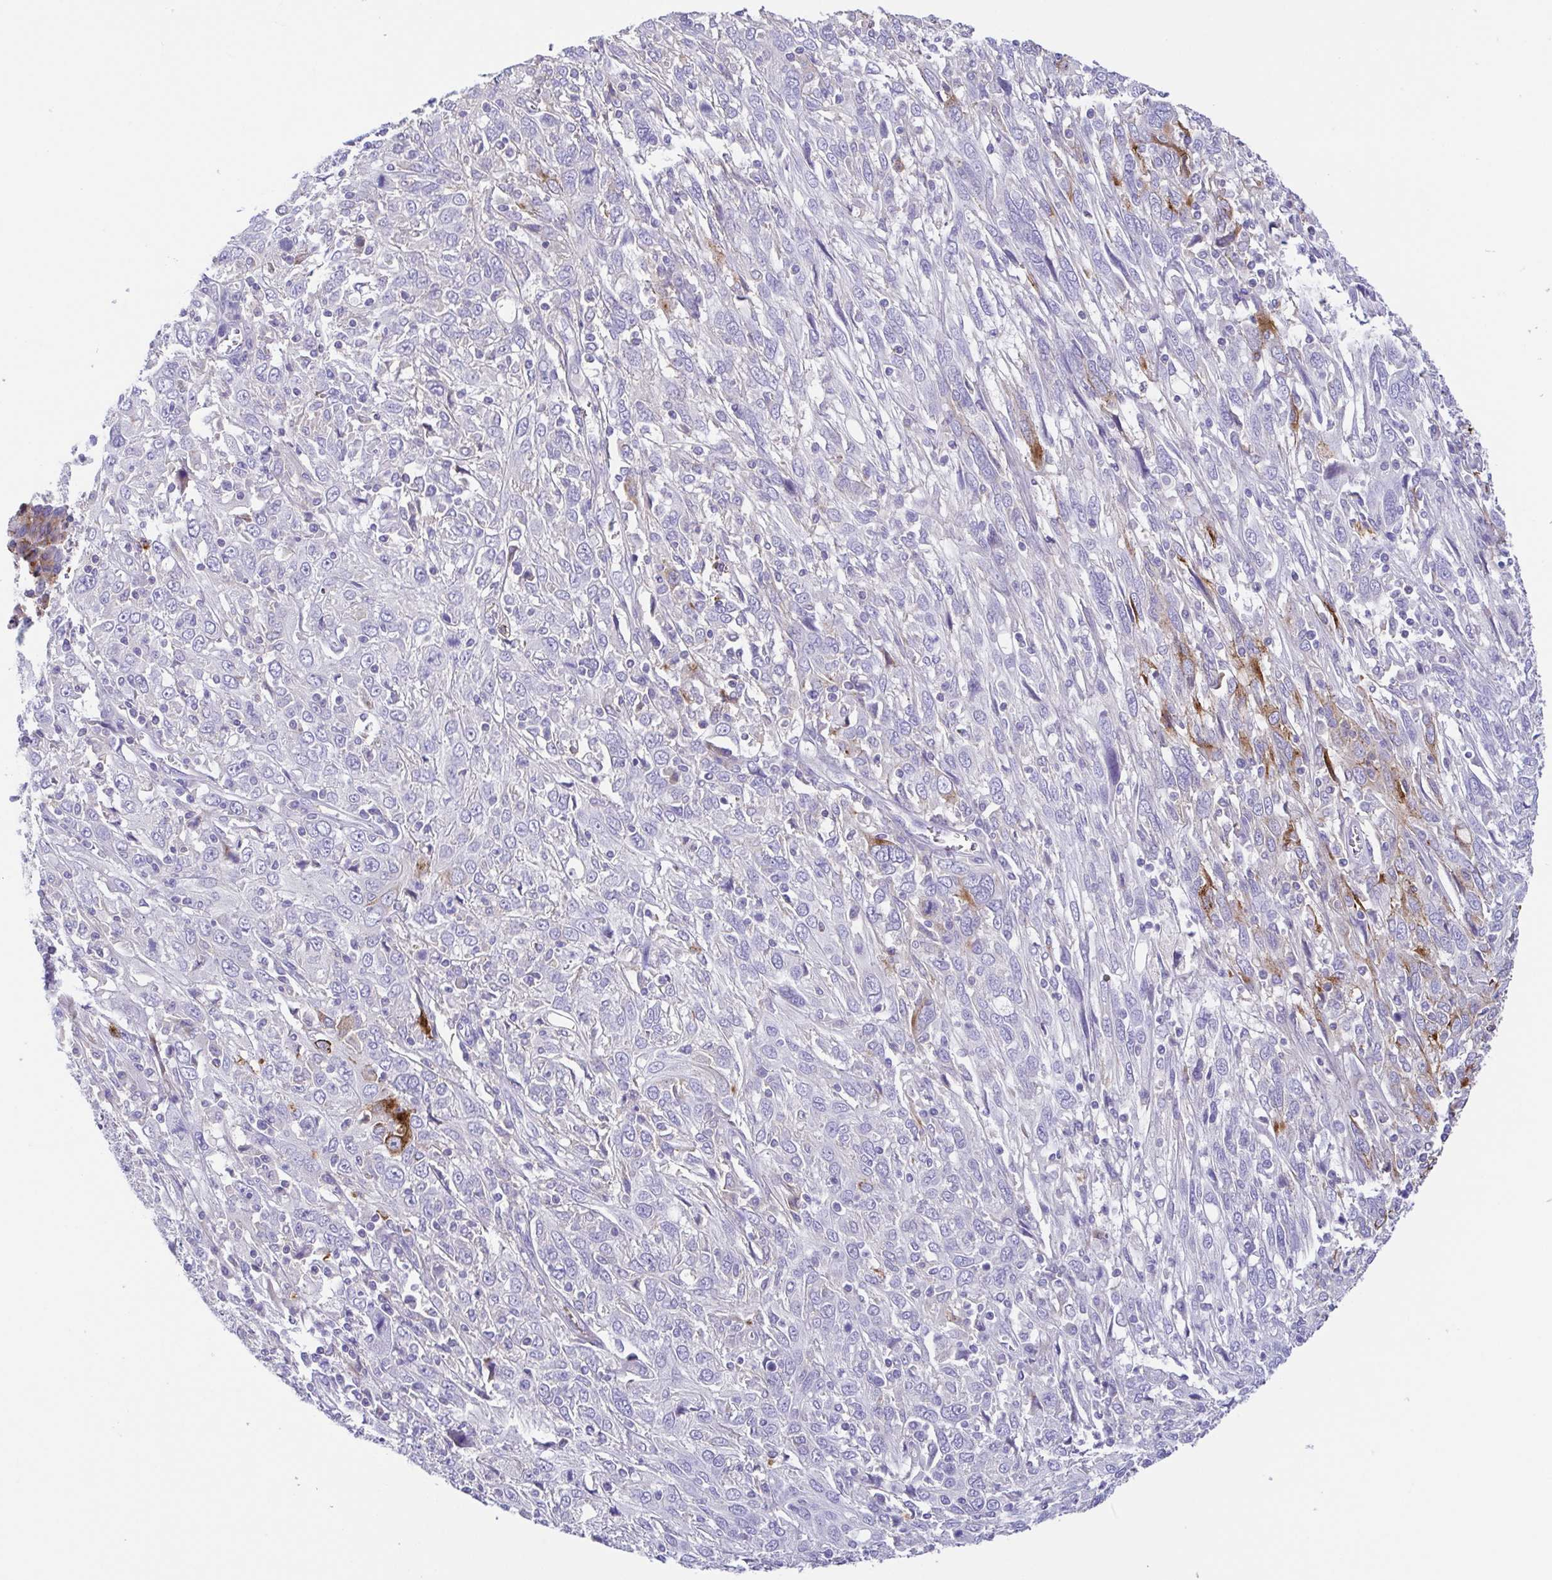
{"staining": {"intensity": "negative", "quantity": "none", "location": "none"}, "tissue": "cervical cancer", "cell_type": "Tumor cells", "image_type": "cancer", "snomed": [{"axis": "morphology", "description": "Squamous cell carcinoma, NOS"}, {"axis": "topography", "description": "Cervix"}], "caption": "Immunohistochemistry image of human cervical cancer stained for a protein (brown), which shows no expression in tumor cells. (Stains: DAB IHC with hematoxylin counter stain, Microscopy: brightfield microscopy at high magnification).", "gene": "ARPP21", "patient": {"sex": "female", "age": 46}}